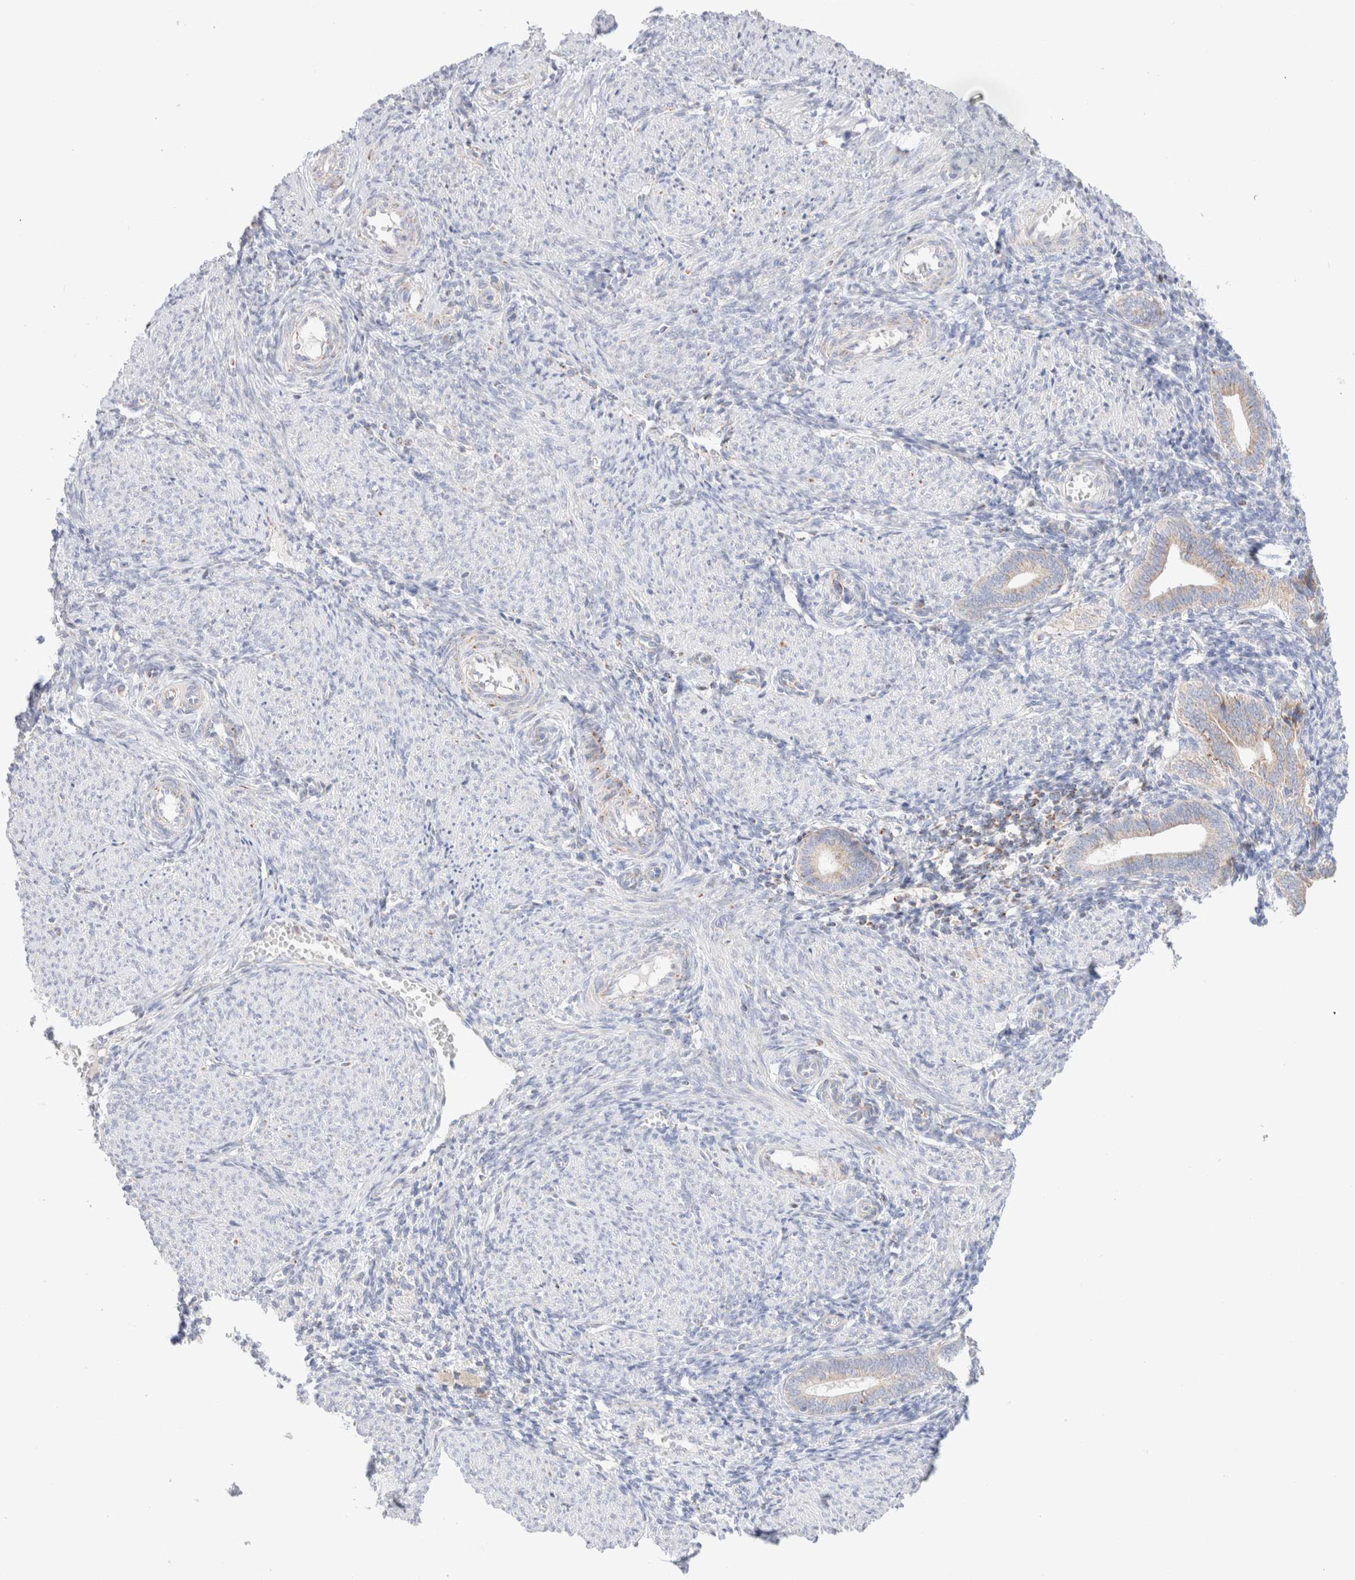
{"staining": {"intensity": "negative", "quantity": "none", "location": "none"}, "tissue": "endometrium", "cell_type": "Cells in endometrial stroma", "image_type": "normal", "snomed": [{"axis": "morphology", "description": "Normal tissue, NOS"}, {"axis": "topography", "description": "Uterus"}, {"axis": "topography", "description": "Endometrium"}], "caption": "Cells in endometrial stroma show no significant protein positivity in benign endometrium. (DAB (3,3'-diaminobenzidine) IHC with hematoxylin counter stain).", "gene": "ATP6V1C1", "patient": {"sex": "female", "age": 33}}